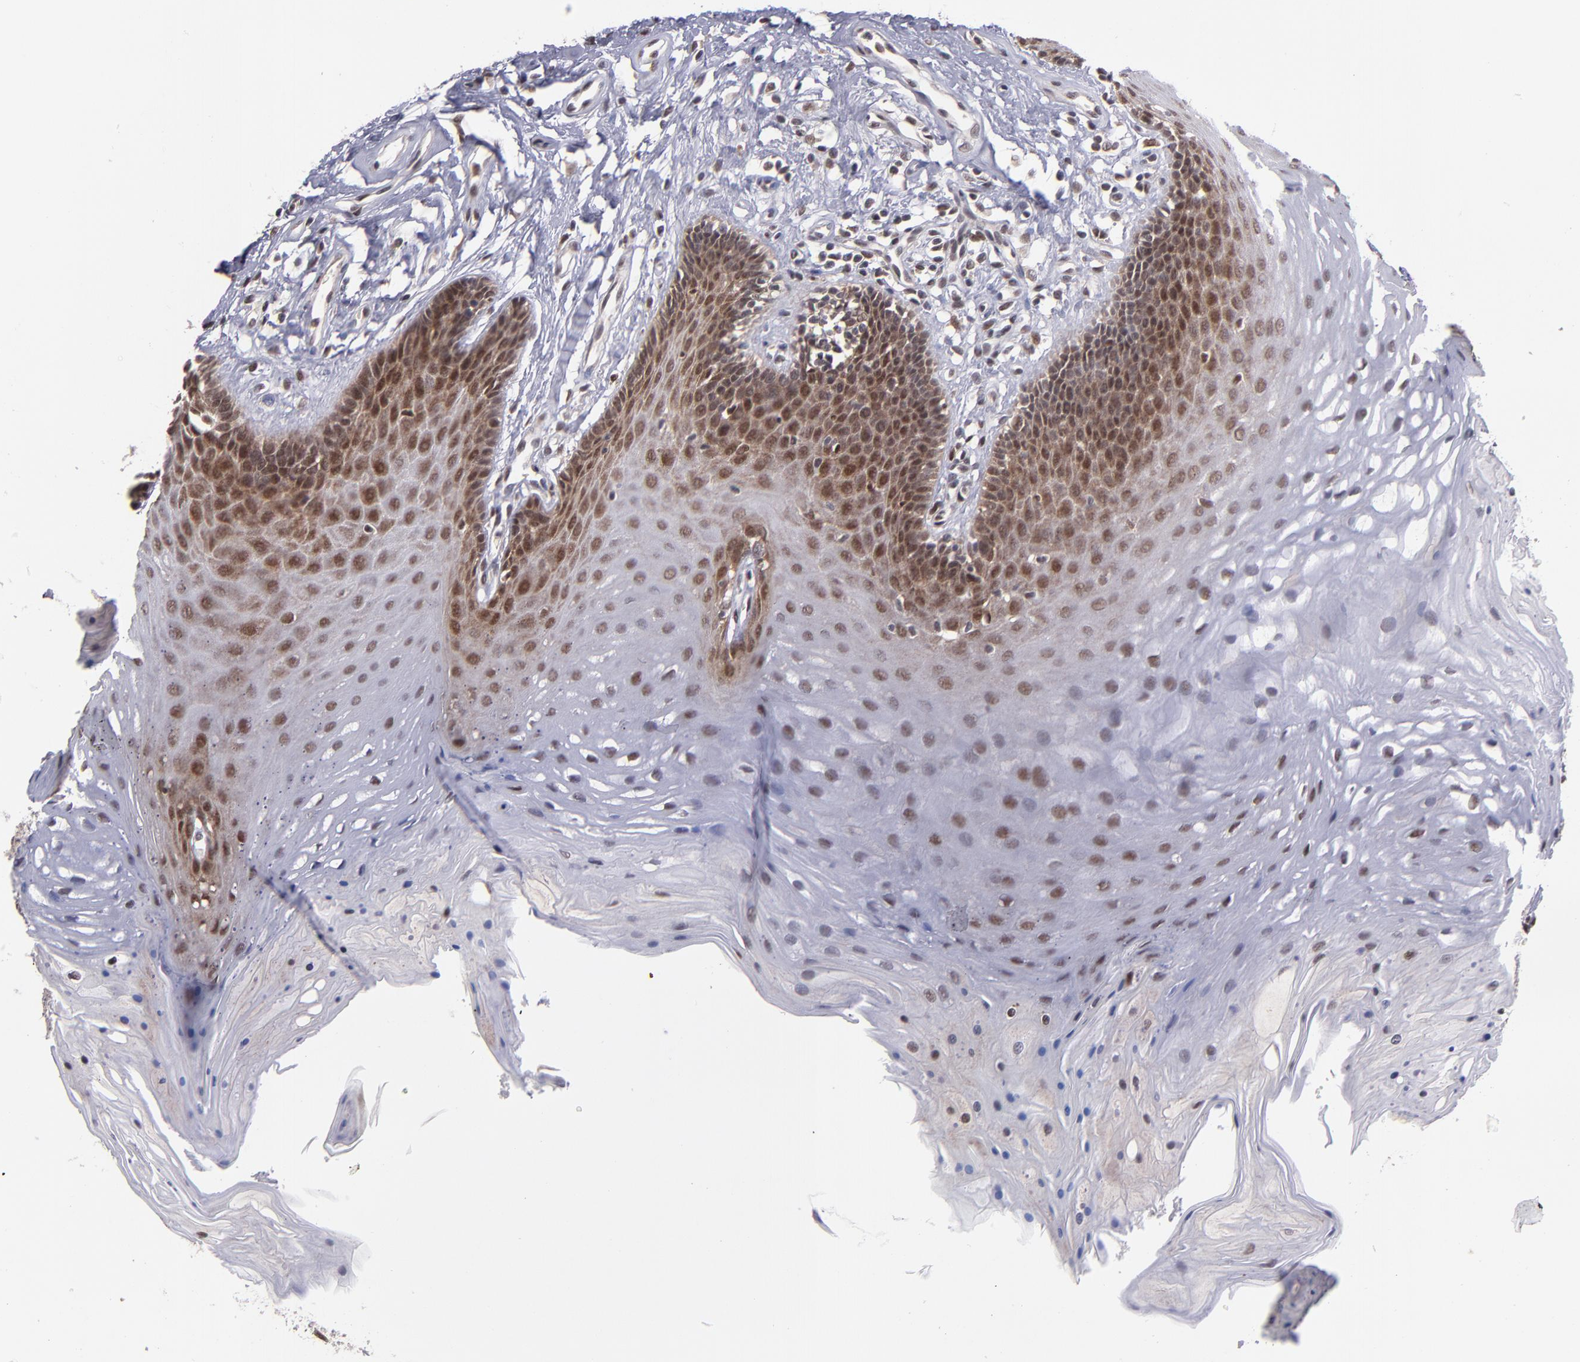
{"staining": {"intensity": "moderate", "quantity": ">75%", "location": "cytoplasmic/membranous,nuclear"}, "tissue": "oral mucosa", "cell_type": "Squamous epithelial cells", "image_type": "normal", "snomed": [{"axis": "morphology", "description": "Normal tissue, NOS"}, {"axis": "topography", "description": "Oral tissue"}], "caption": "Protein expression analysis of normal oral mucosa shows moderate cytoplasmic/membranous,nuclear staining in approximately >75% of squamous epithelial cells.", "gene": "EP300", "patient": {"sex": "male", "age": 62}}